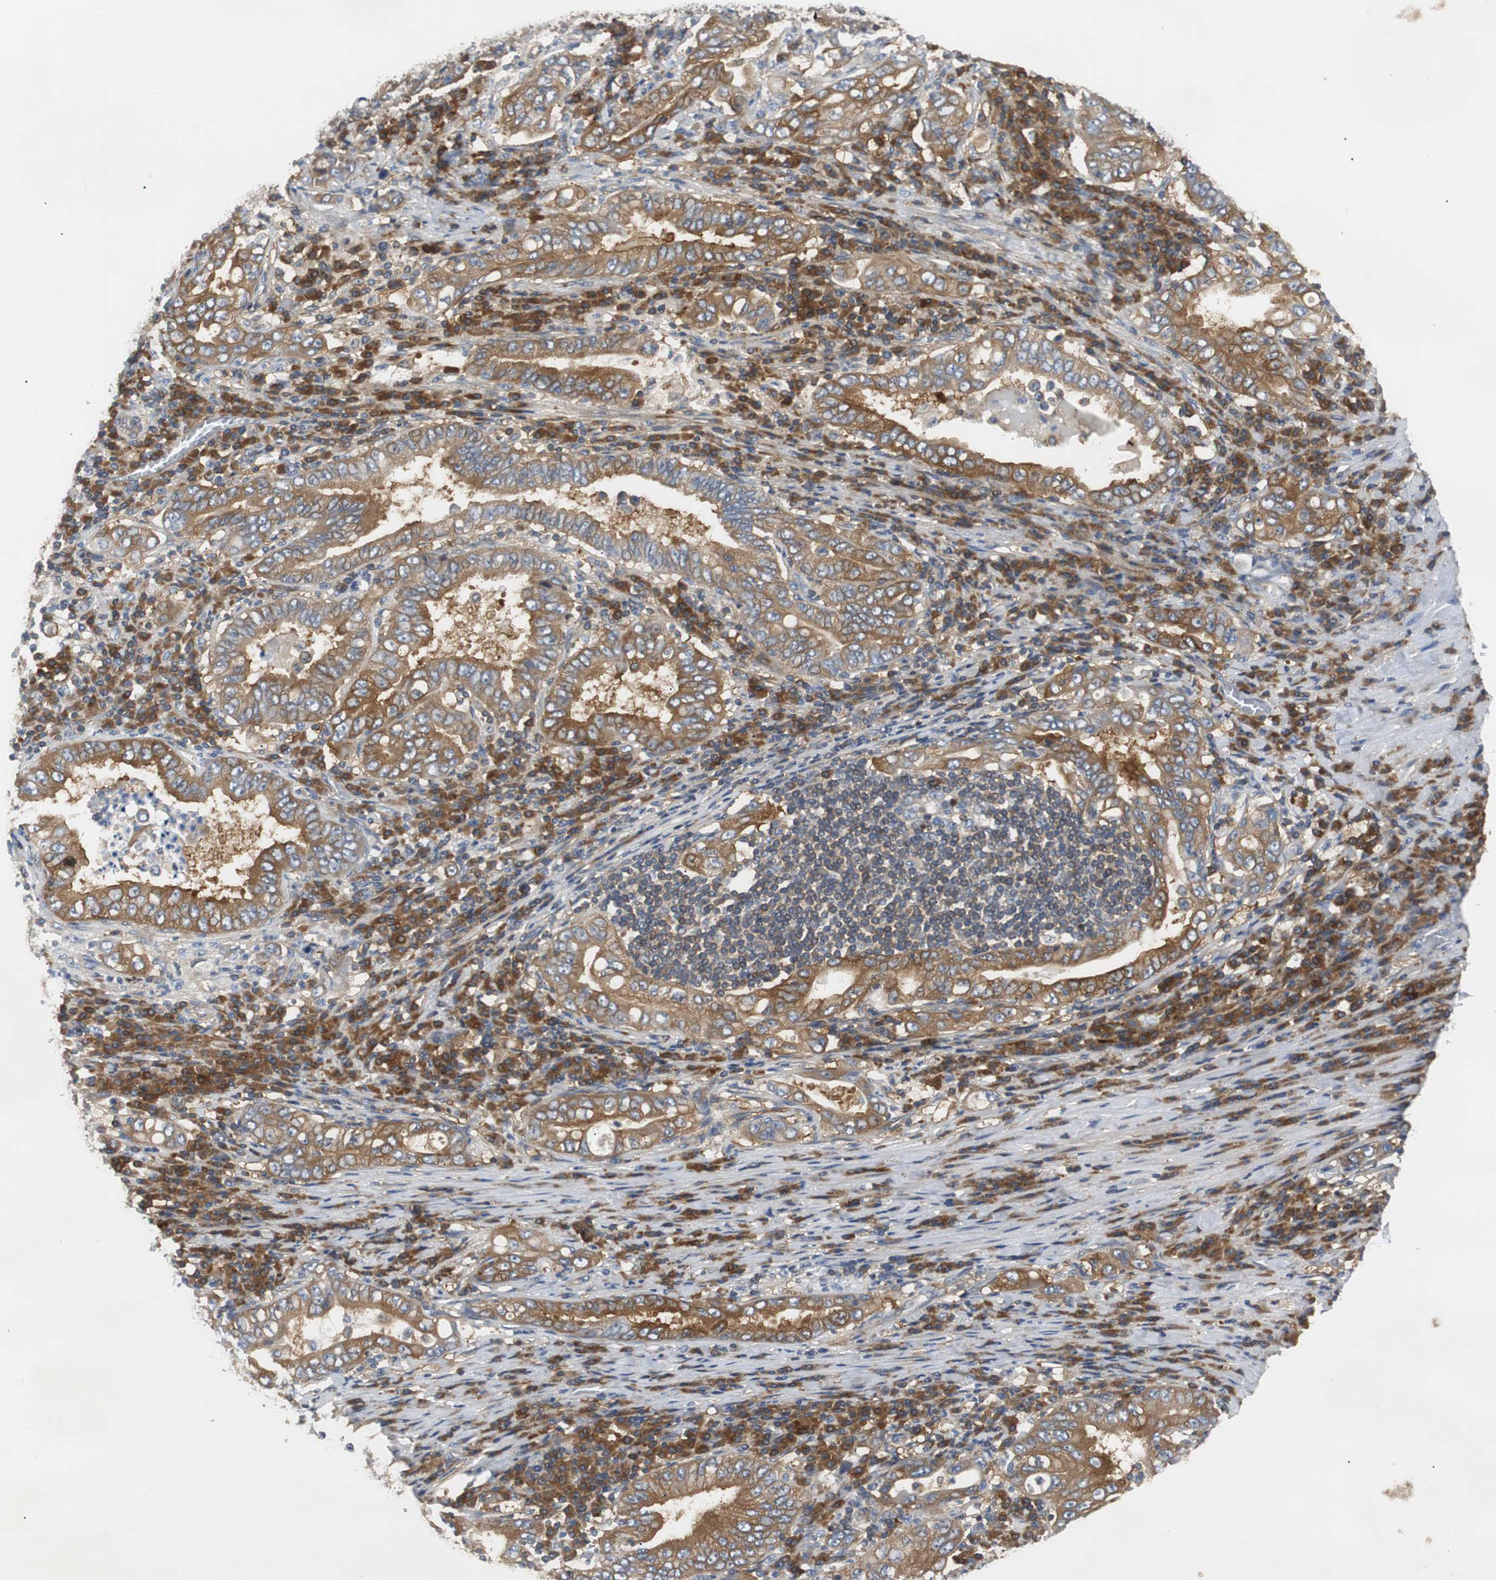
{"staining": {"intensity": "moderate", "quantity": ">75%", "location": "cytoplasmic/membranous"}, "tissue": "stomach cancer", "cell_type": "Tumor cells", "image_type": "cancer", "snomed": [{"axis": "morphology", "description": "Normal tissue, NOS"}, {"axis": "morphology", "description": "Adenocarcinoma, NOS"}, {"axis": "topography", "description": "Esophagus"}, {"axis": "topography", "description": "Stomach, upper"}, {"axis": "topography", "description": "Peripheral nerve tissue"}], "caption": "Adenocarcinoma (stomach) stained with a protein marker reveals moderate staining in tumor cells.", "gene": "GYS1", "patient": {"sex": "male", "age": 62}}